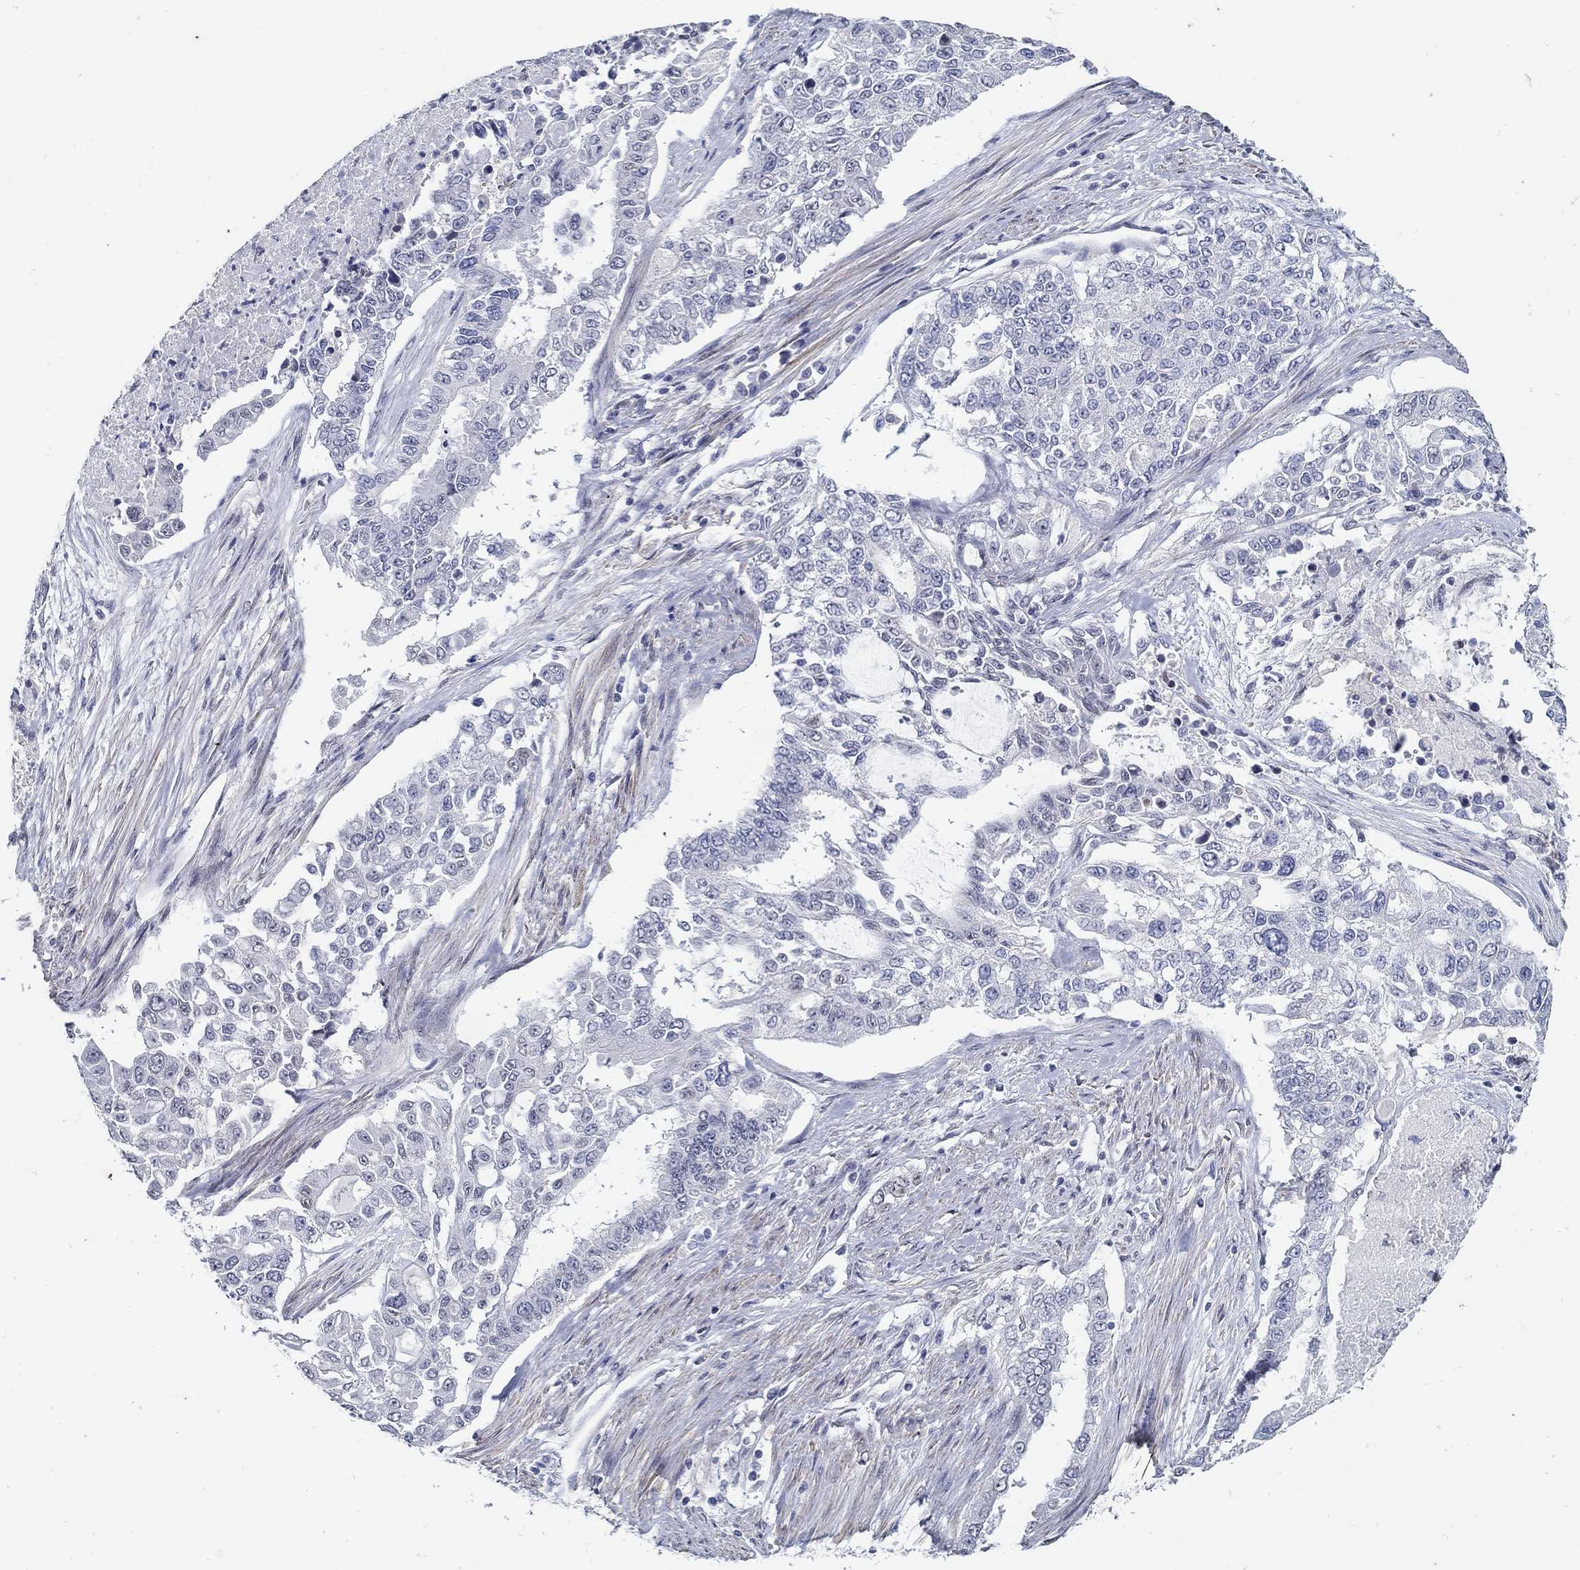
{"staining": {"intensity": "negative", "quantity": "none", "location": "none"}, "tissue": "endometrial cancer", "cell_type": "Tumor cells", "image_type": "cancer", "snomed": [{"axis": "morphology", "description": "Adenocarcinoma, NOS"}, {"axis": "topography", "description": "Uterus"}], "caption": "A histopathology image of endometrial cancer (adenocarcinoma) stained for a protein exhibits no brown staining in tumor cells.", "gene": "USP29", "patient": {"sex": "female", "age": 59}}